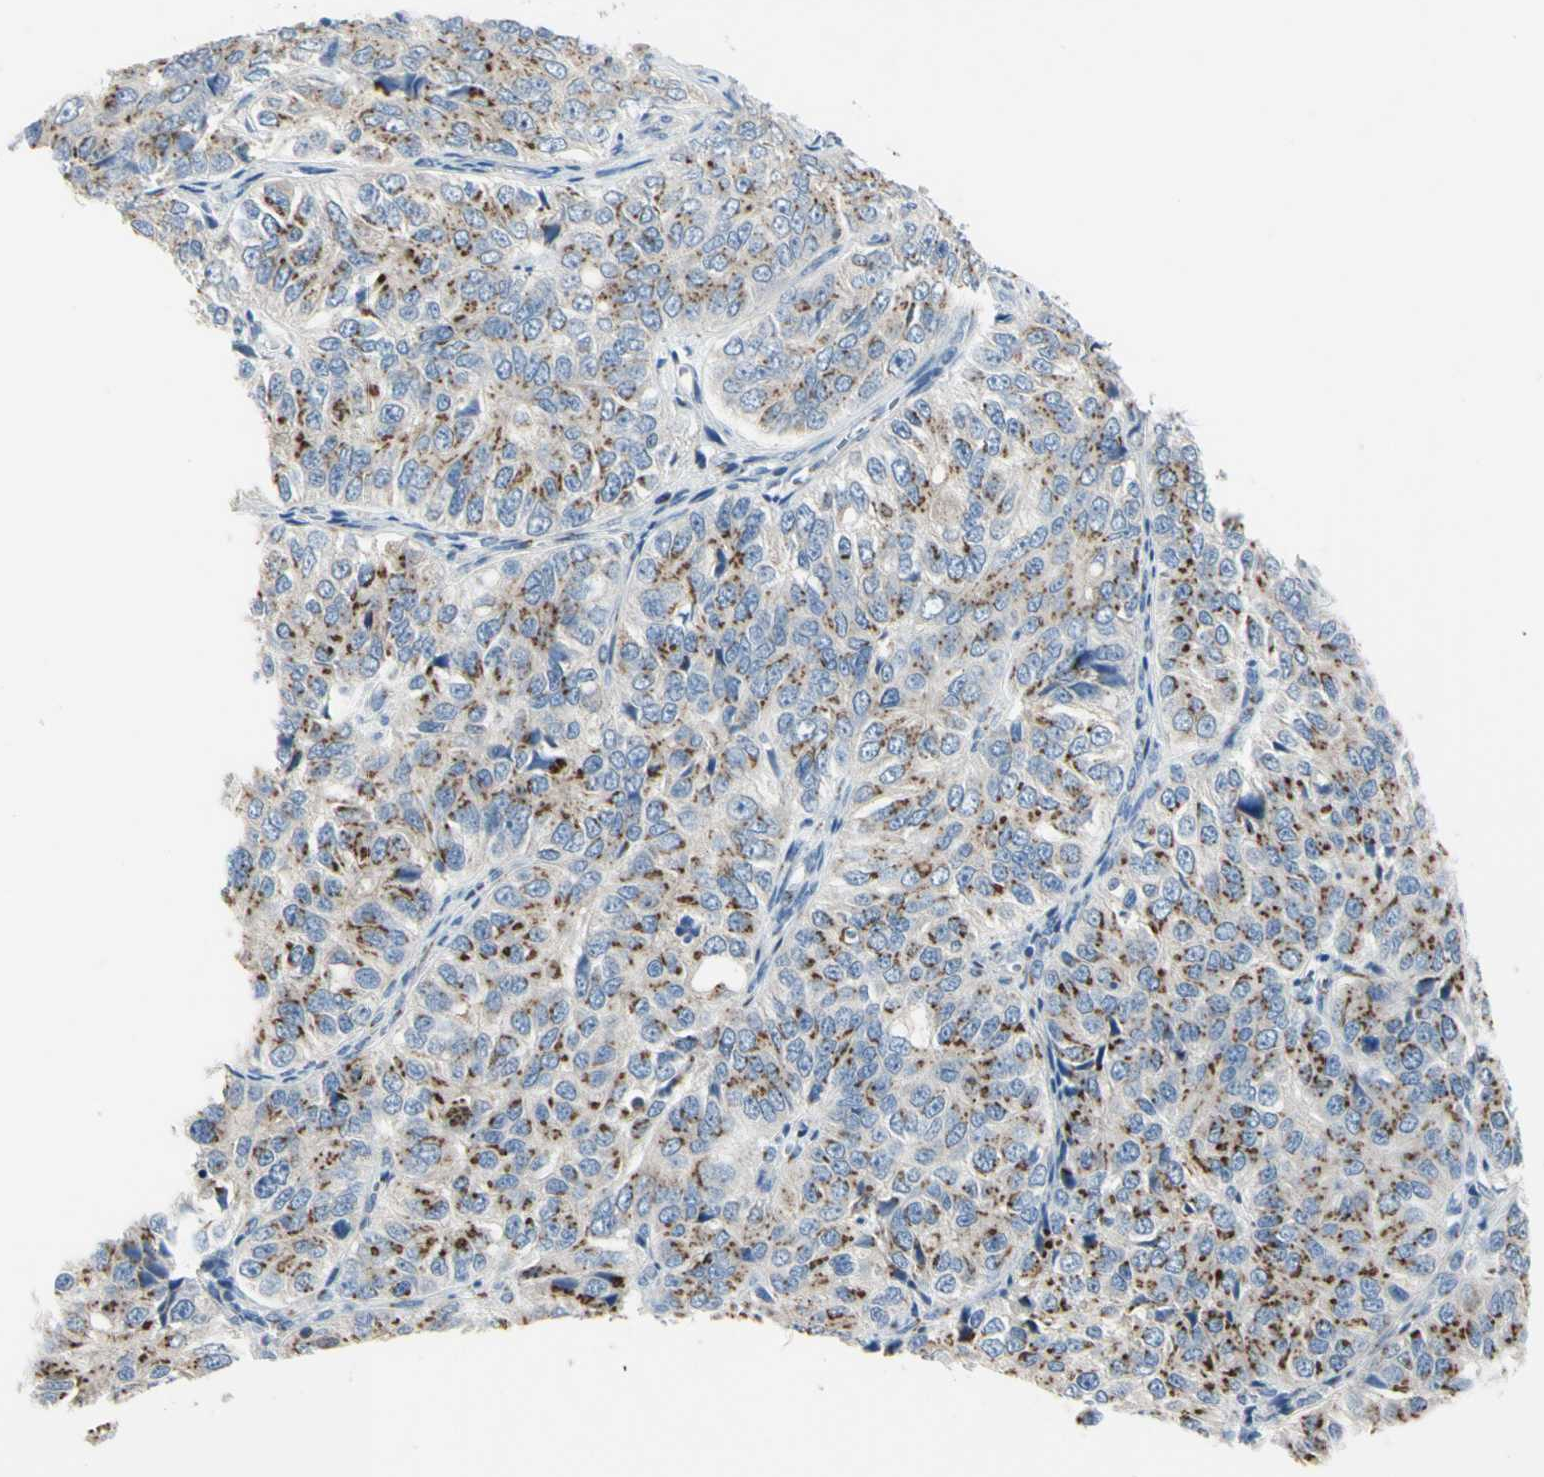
{"staining": {"intensity": "moderate", "quantity": "25%-75%", "location": "cytoplasmic/membranous"}, "tissue": "ovarian cancer", "cell_type": "Tumor cells", "image_type": "cancer", "snomed": [{"axis": "morphology", "description": "Carcinoma, endometroid"}, {"axis": "topography", "description": "Ovary"}], "caption": "High-power microscopy captured an immunohistochemistry photomicrograph of ovarian endometroid carcinoma, revealing moderate cytoplasmic/membranous positivity in approximately 25%-75% of tumor cells. Nuclei are stained in blue.", "gene": "B4GALT3", "patient": {"sex": "female", "age": 51}}